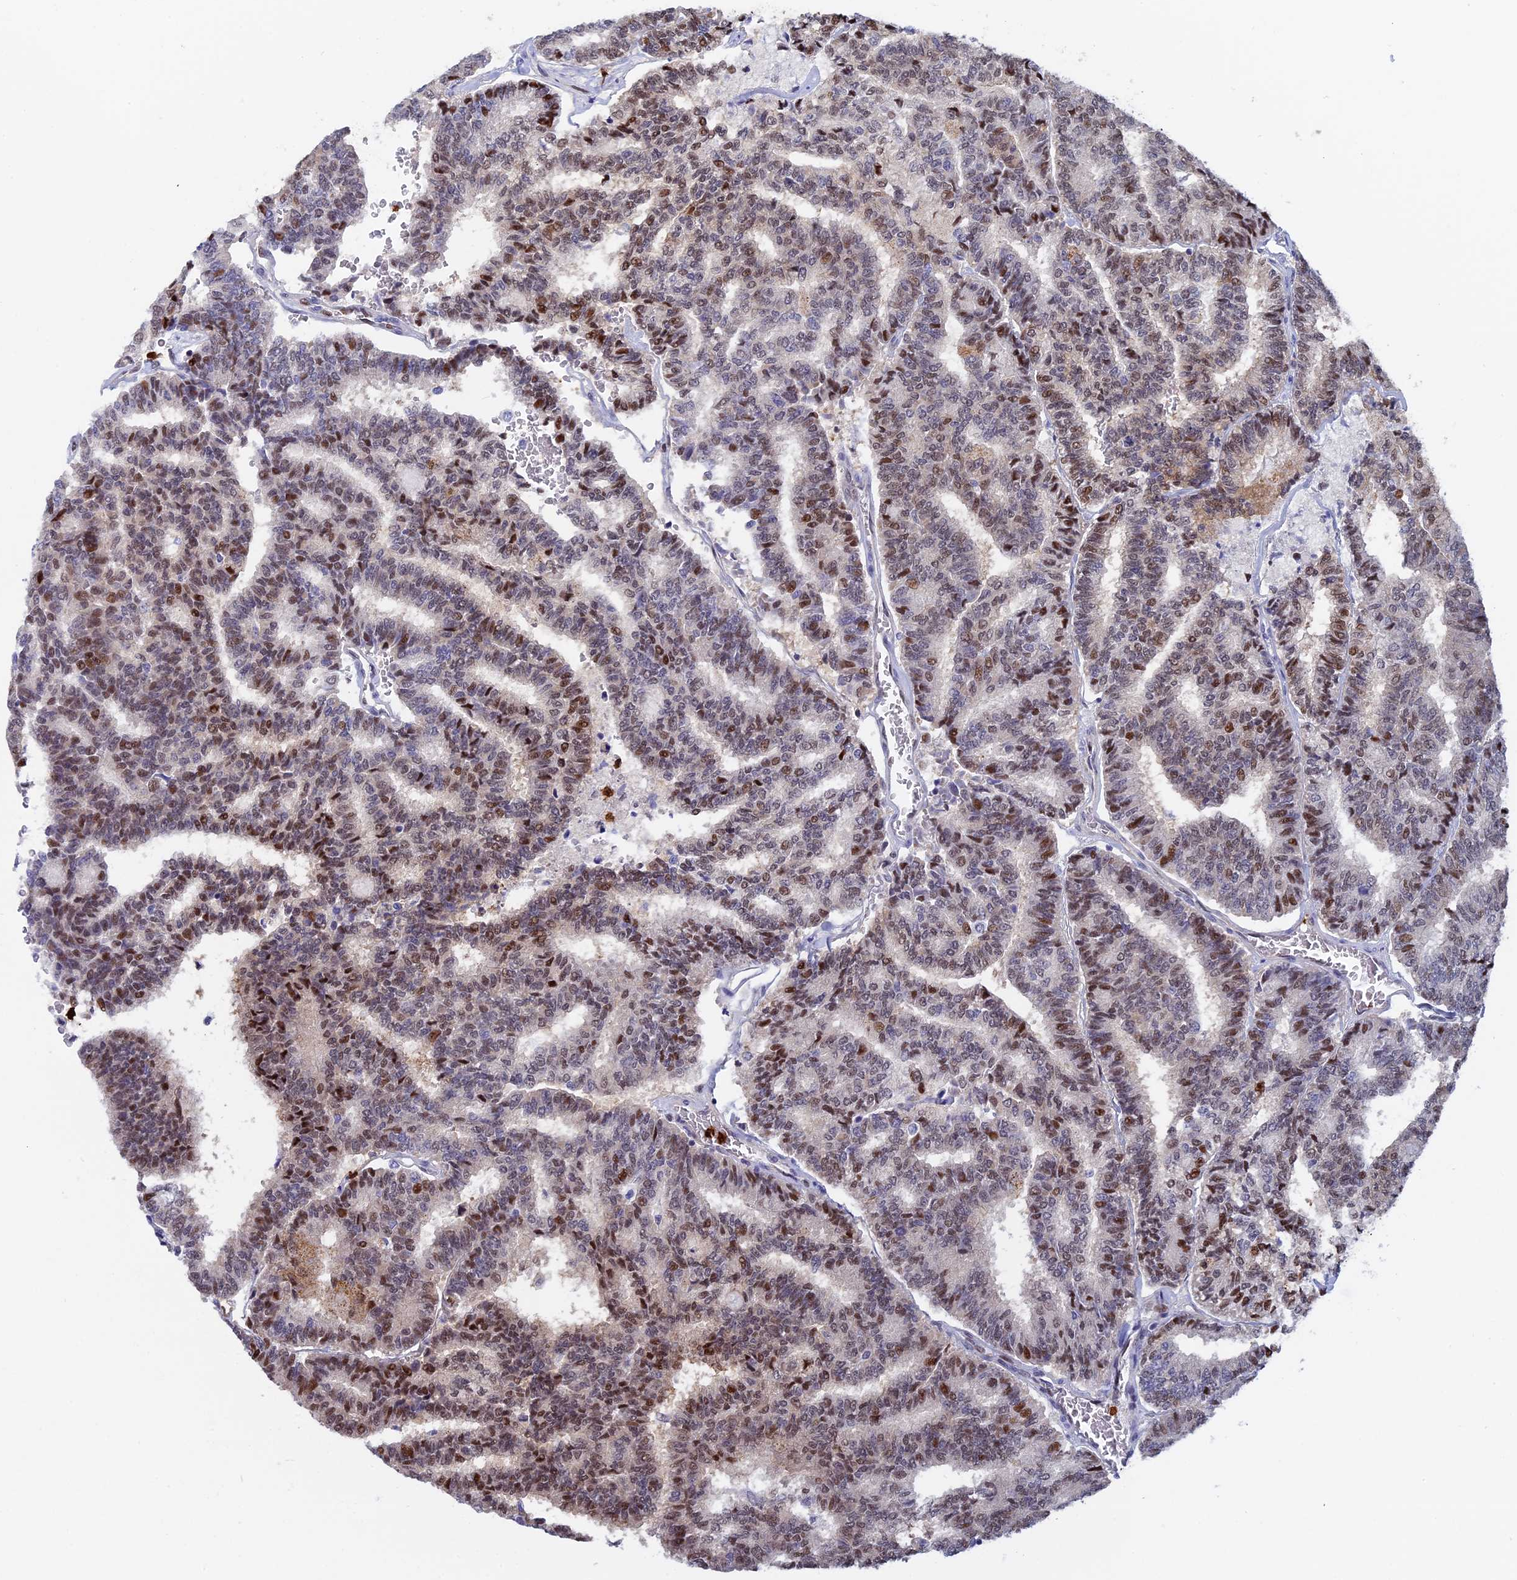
{"staining": {"intensity": "moderate", "quantity": "25%-75%", "location": "nuclear"}, "tissue": "thyroid cancer", "cell_type": "Tumor cells", "image_type": "cancer", "snomed": [{"axis": "morphology", "description": "Papillary adenocarcinoma, NOS"}, {"axis": "topography", "description": "Thyroid gland"}], "caption": "Protein expression analysis of papillary adenocarcinoma (thyroid) exhibits moderate nuclear staining in approximately 25%-75% of tumor cells.", "gene": "SLC26A1", "patient": {"sex": "female", "age": 35}}